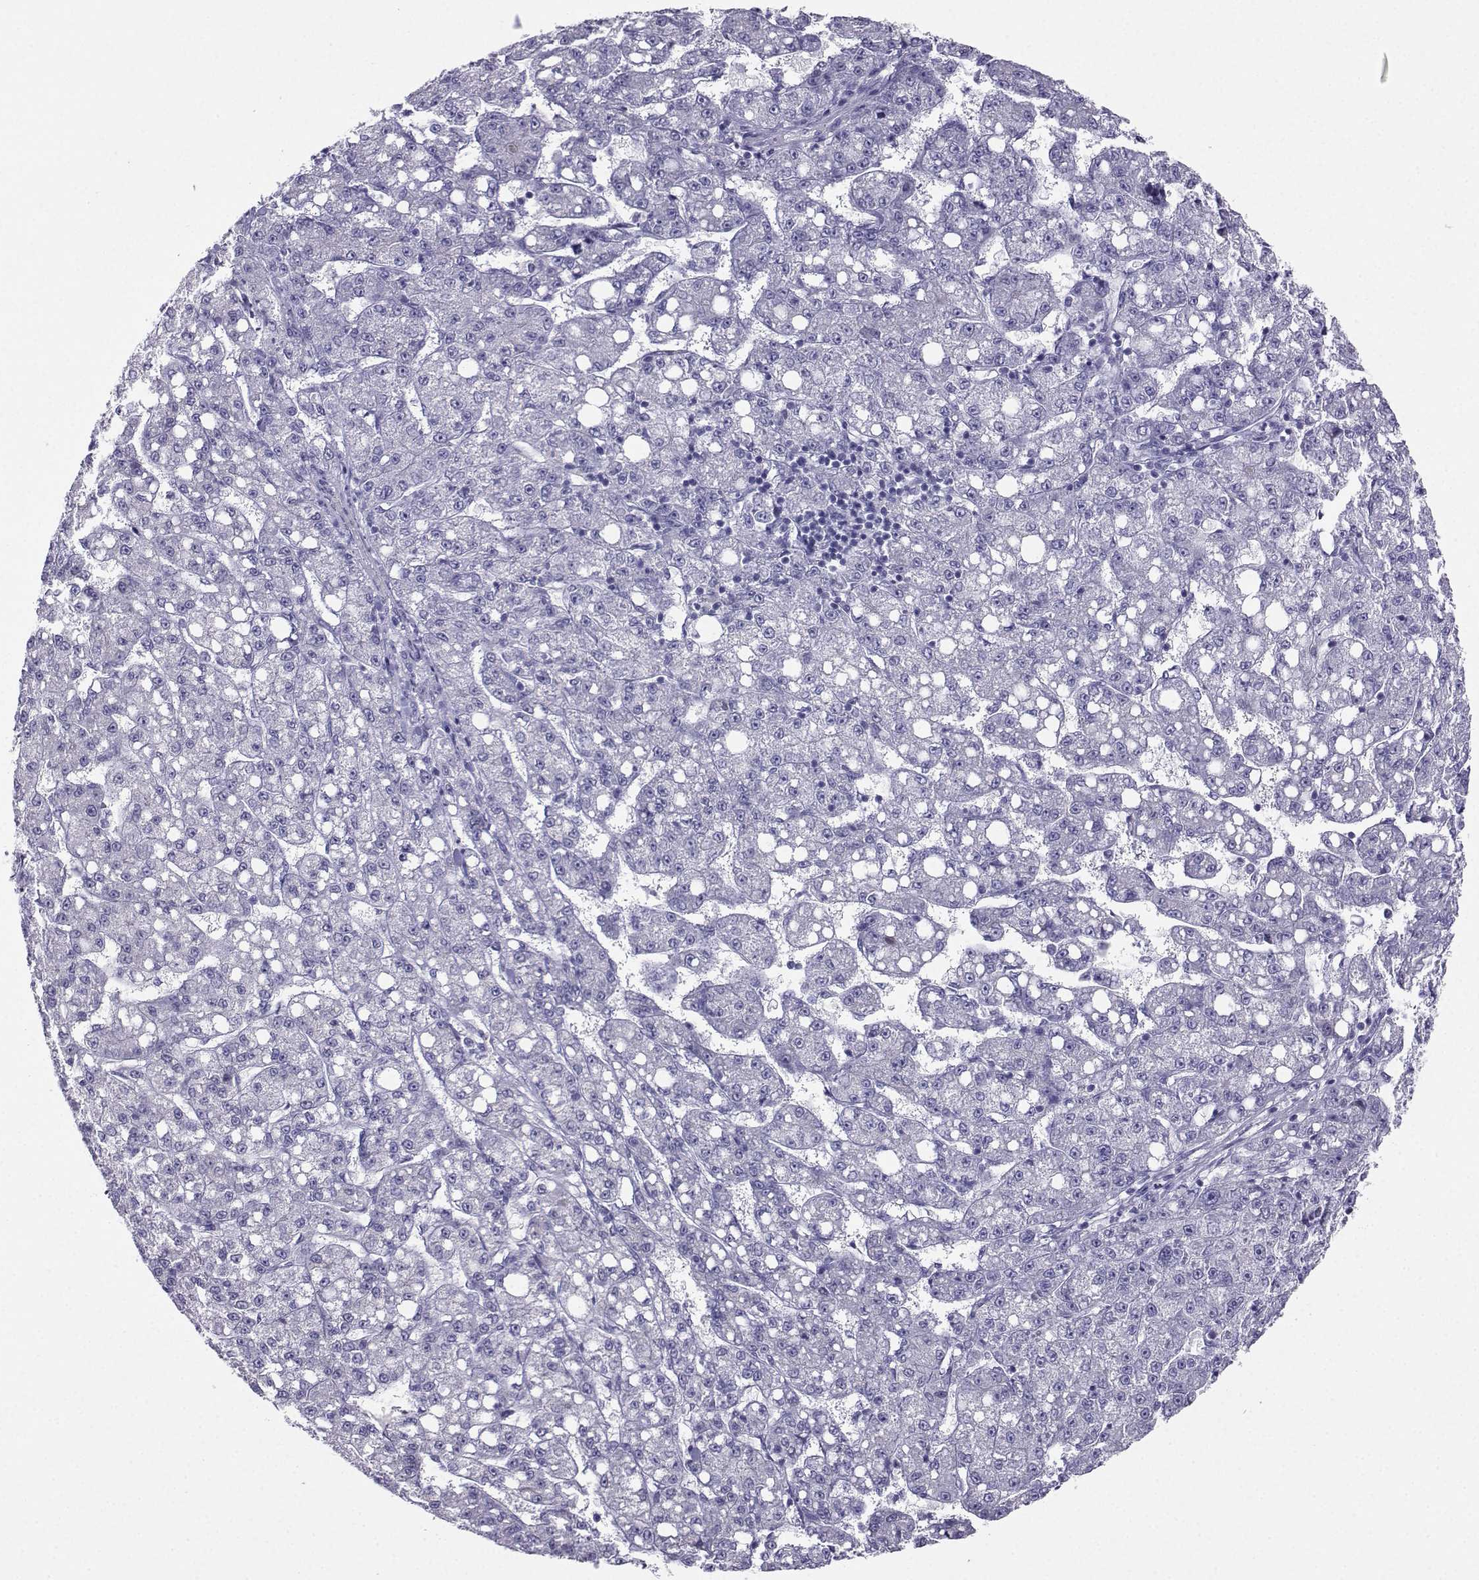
{"staining": {"intensity": "negative", "quantity": "none", "location": "none"}, "tissue": "liver cancer", "cell_type": "Tumor cells", "image_type": "cancer", "snomed": [{"axis": "morphology", "description": "Carcinoma, Hepatocellular, NOS"}, {"axis": "topography", "description": "Liver"}], "caption": "Tumor cells are negative for brown protein staining in liver cancer (hepatocellular carcinoma).", "gene": "FBXO24", "patient": {"sex": "female", "age": 65}}